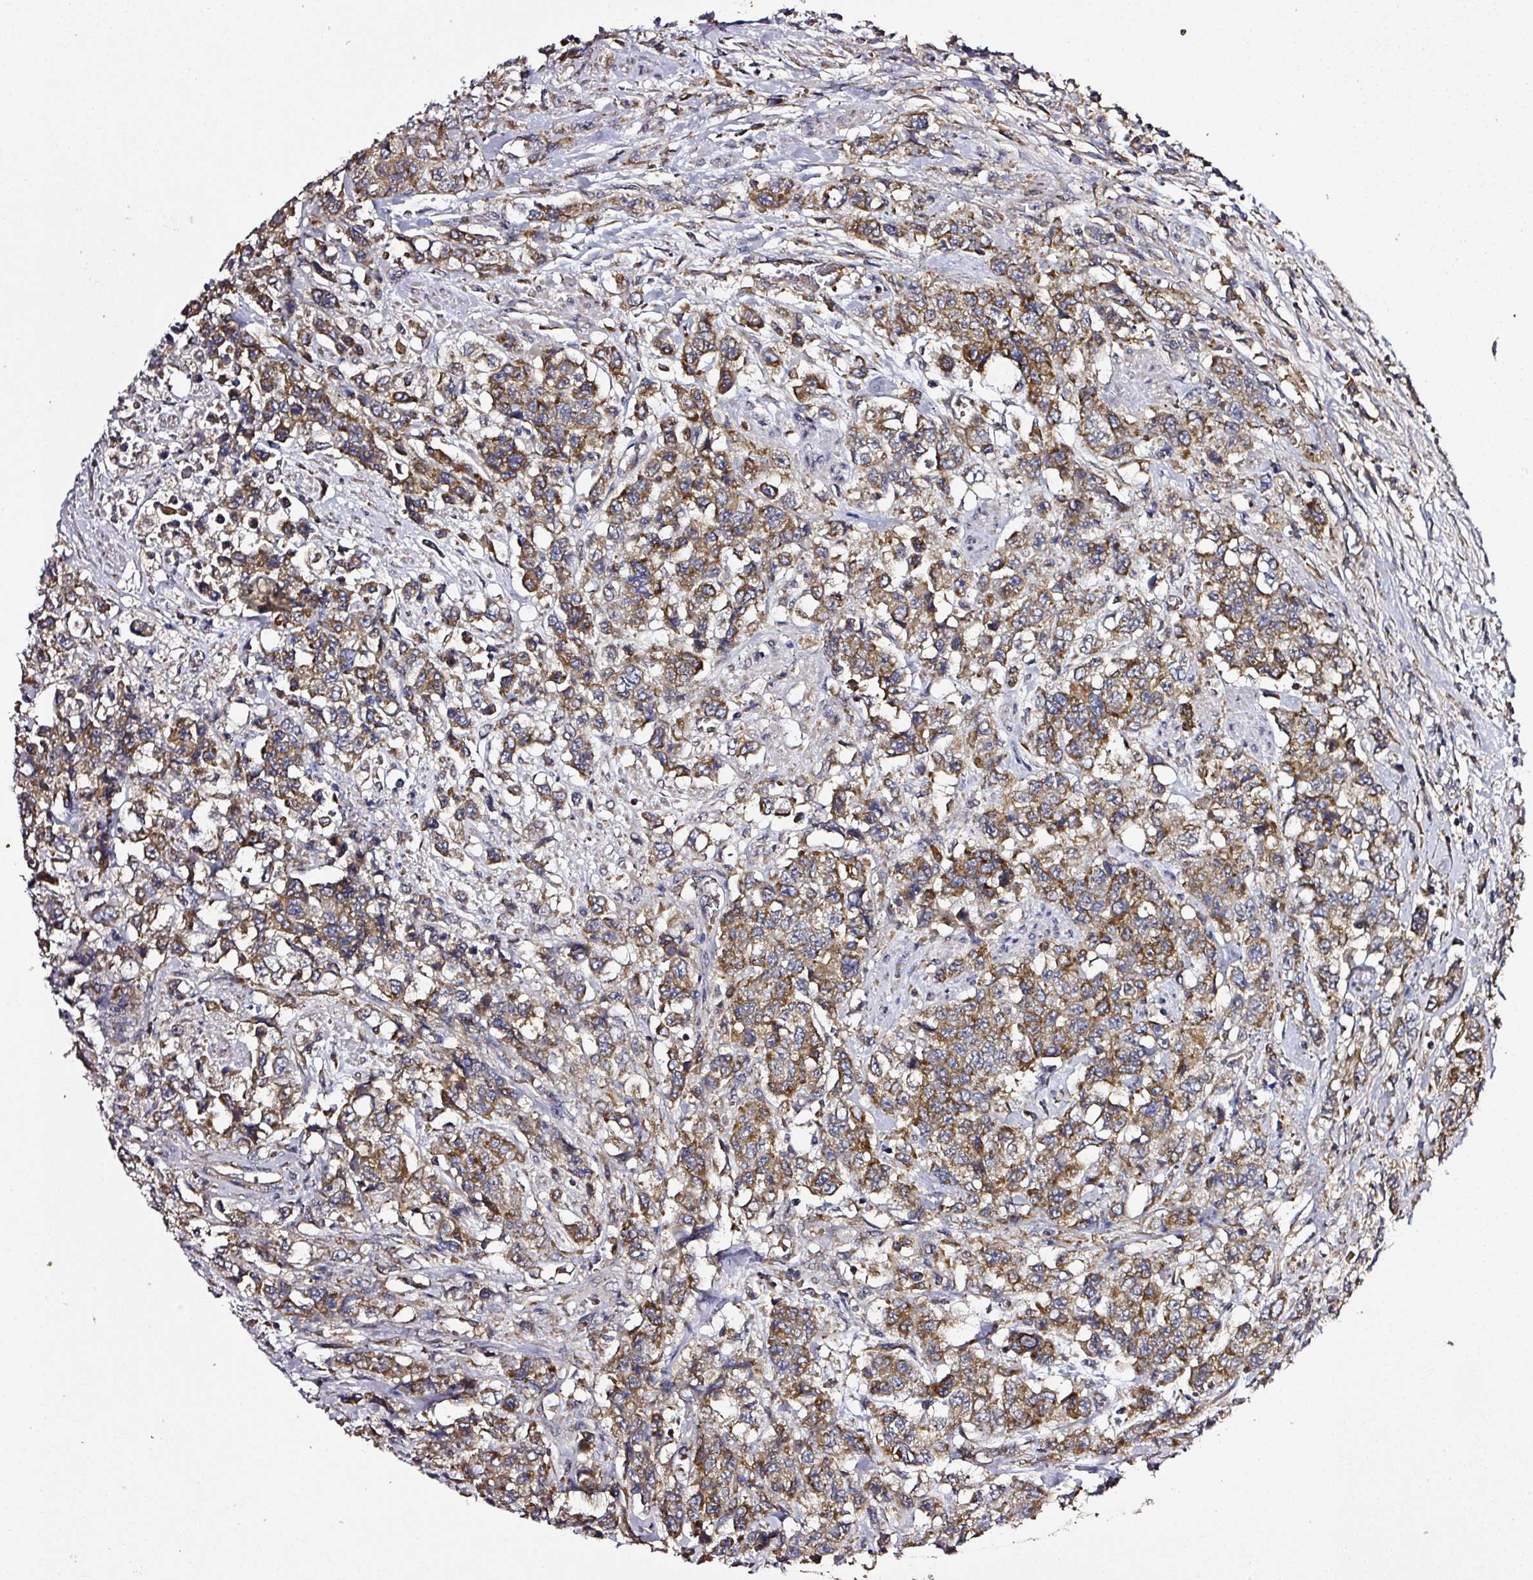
{"staining": {"intensity": "moderate", "quantity": ">75%", "location": "cytoplasmic/membranous"}, "tissue": "urothelial cancer", "cell_type": "Tumor cells", "image_type": "cancer", "snomed": [{"axis": "morphology", "description": "Urothelial carcinoma, High grade"}, {"axis": "topography", "description": "Urinary bladder"}], "caption": "Human urothelial cancer stained for a protein (brown) reveals moderate cytoplasmic/membranous positive expression in approximately >75% of tumor cells.", "gene": "ZNF513", "patient": {"sex": "female", "age": 78}}